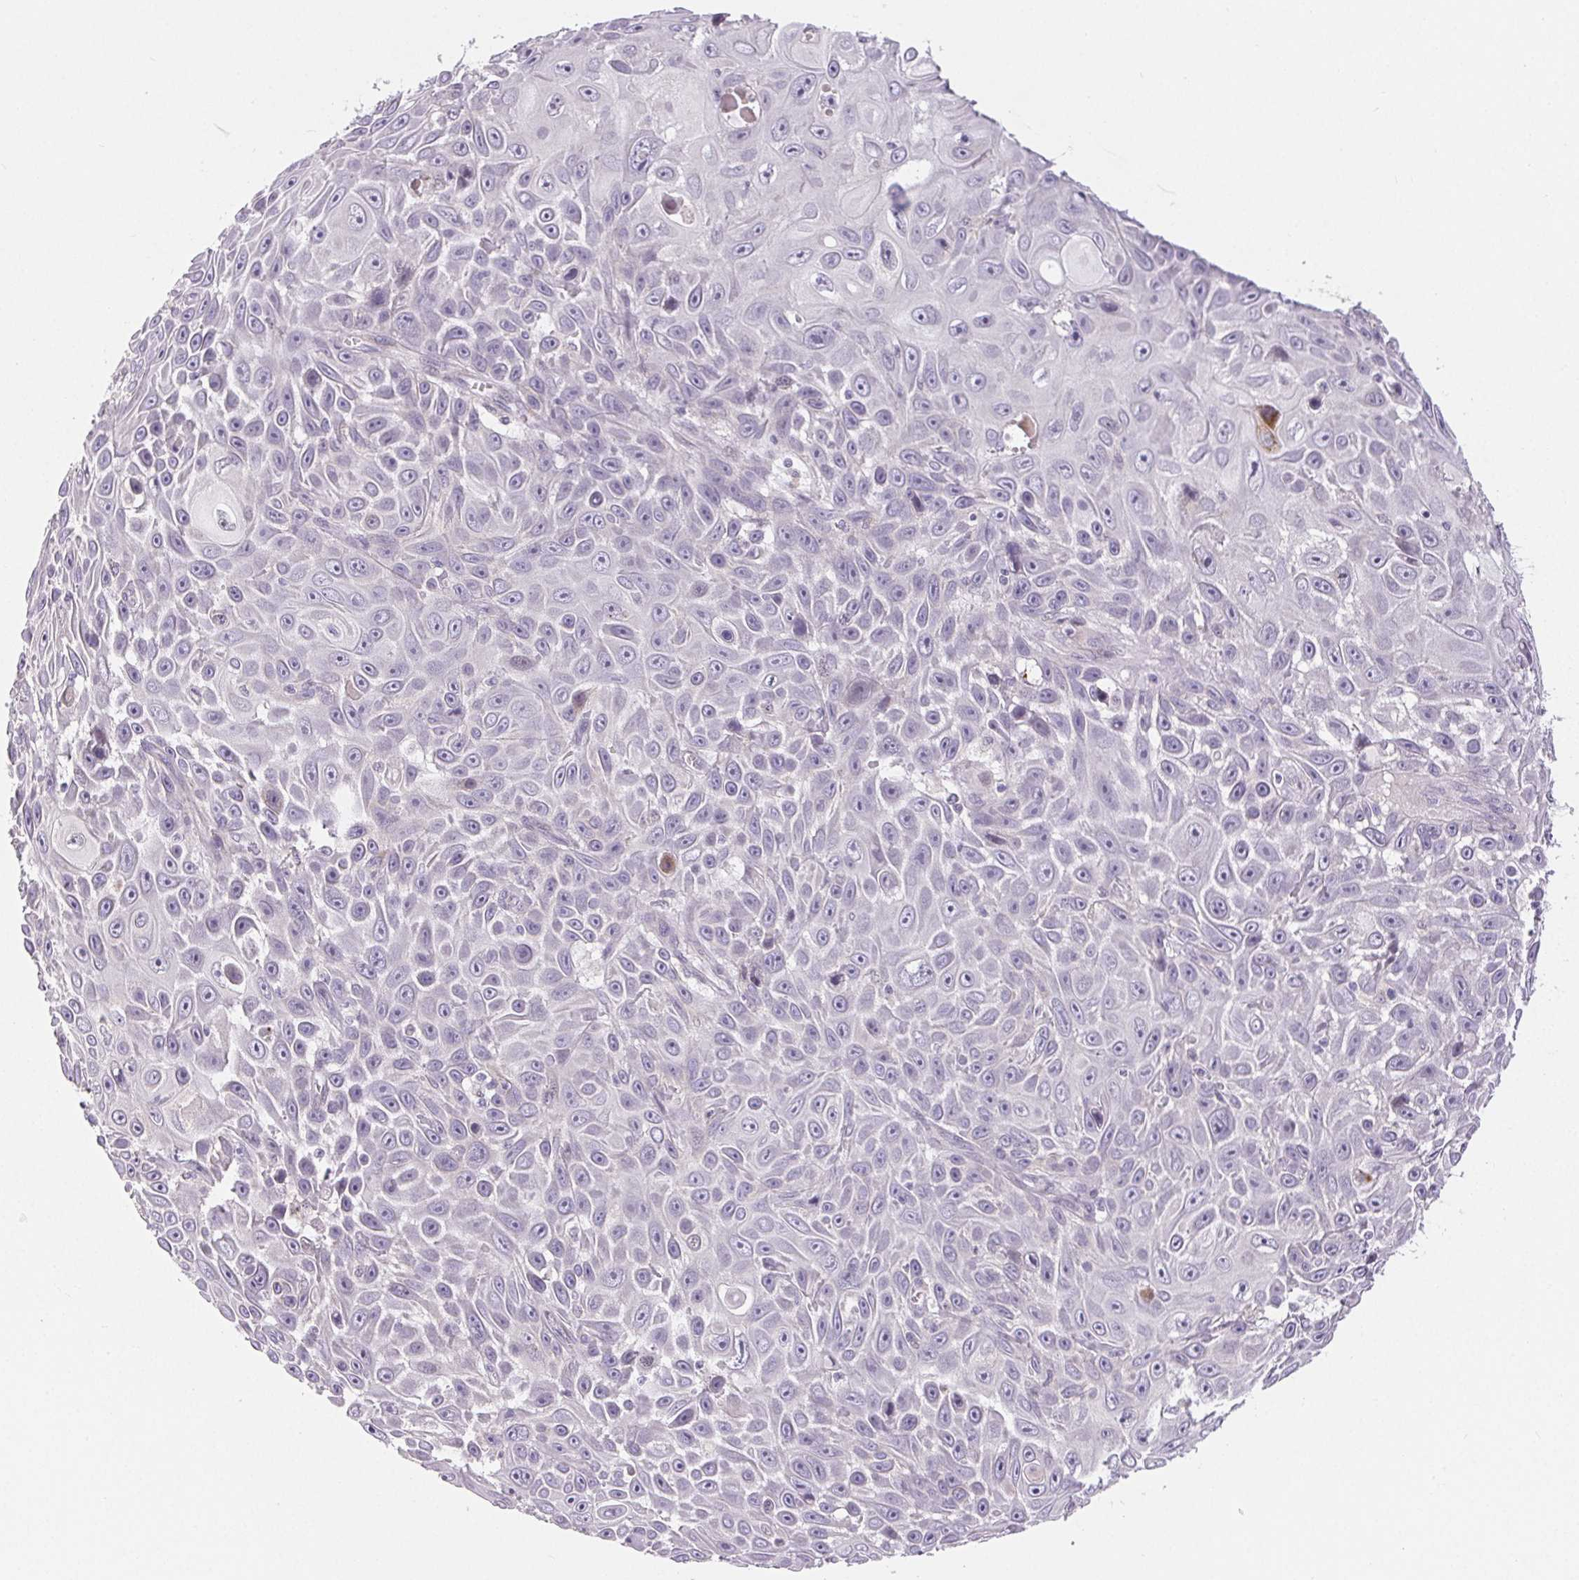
{"staining": {"intensity": "negative", "quantity": "none", "location": "none"}, "tissue": "skin cancer", "cell_type": "Tumor cells", "image_type": "cancer", "snomed": [{"axis": "morphology", "description": "Squamous cell carcinoma, NOS"}, {"axis": "topography", "description": "Skin"}], "caption": "Immunohistochemical staining of squamous cell carcinoma (skin) exhibits no significant staining in tumor cells.", "gene": "RPGRIP1", "patient": {"sex": "male", "age": 82}}